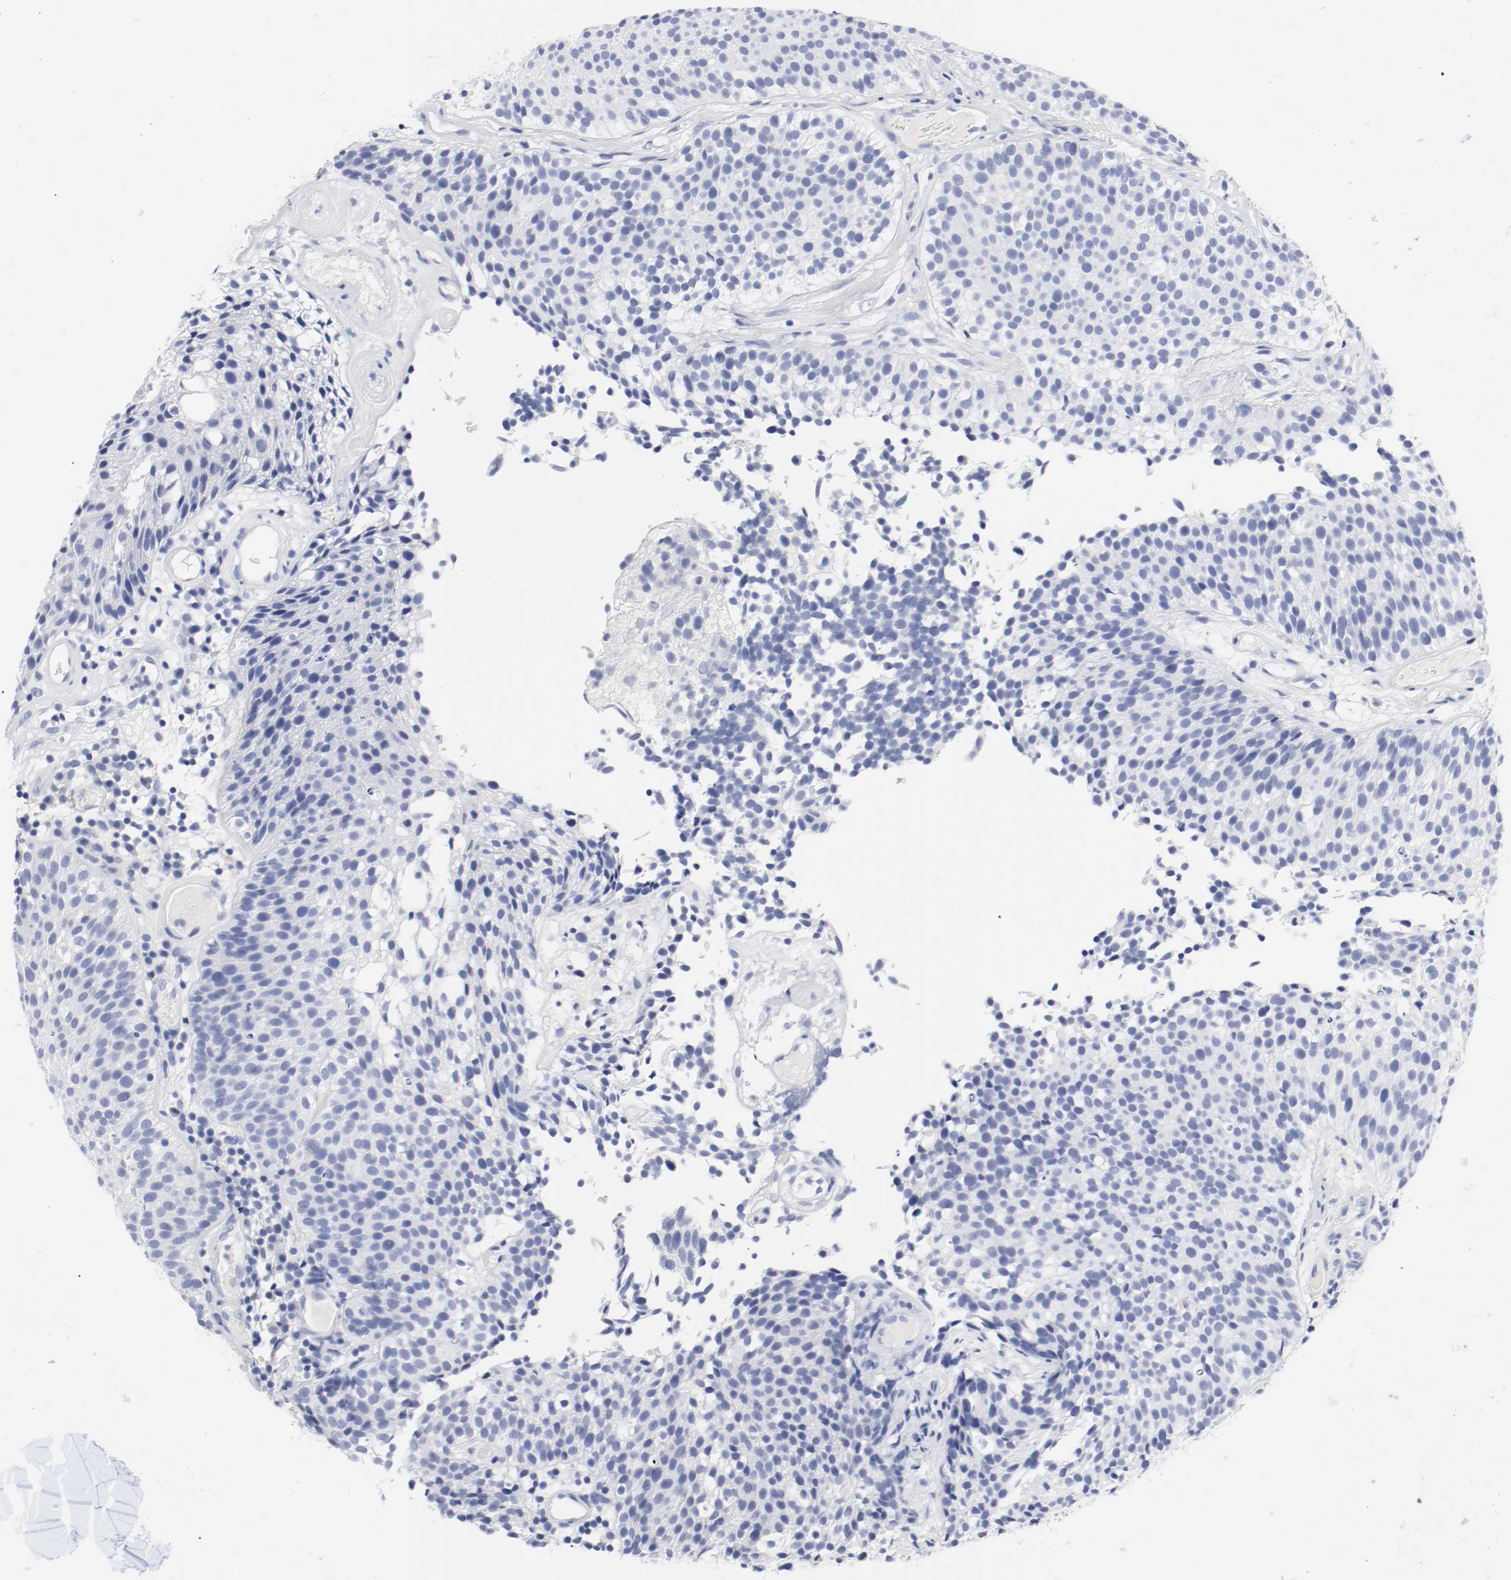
{"staining": {"intensity": "negative", "quantity": "none", "location": "none"}, "tissue": "urothelial cancer", "cell_type": "Tumor cells", "image_type": "cancer", "snomed": [{"axis": "morphology", "description": "Urothelial carcinoma, Low grade"}, {"axis": "topography", "description": "Urinary bladder"}], "caption": "This is an IHC histopathology image of human urothelial carcinoma (low-grade). There is no staining in tumor cells.", "gene": "GAD1", "patient": {"sex": "male", "age": 85}}